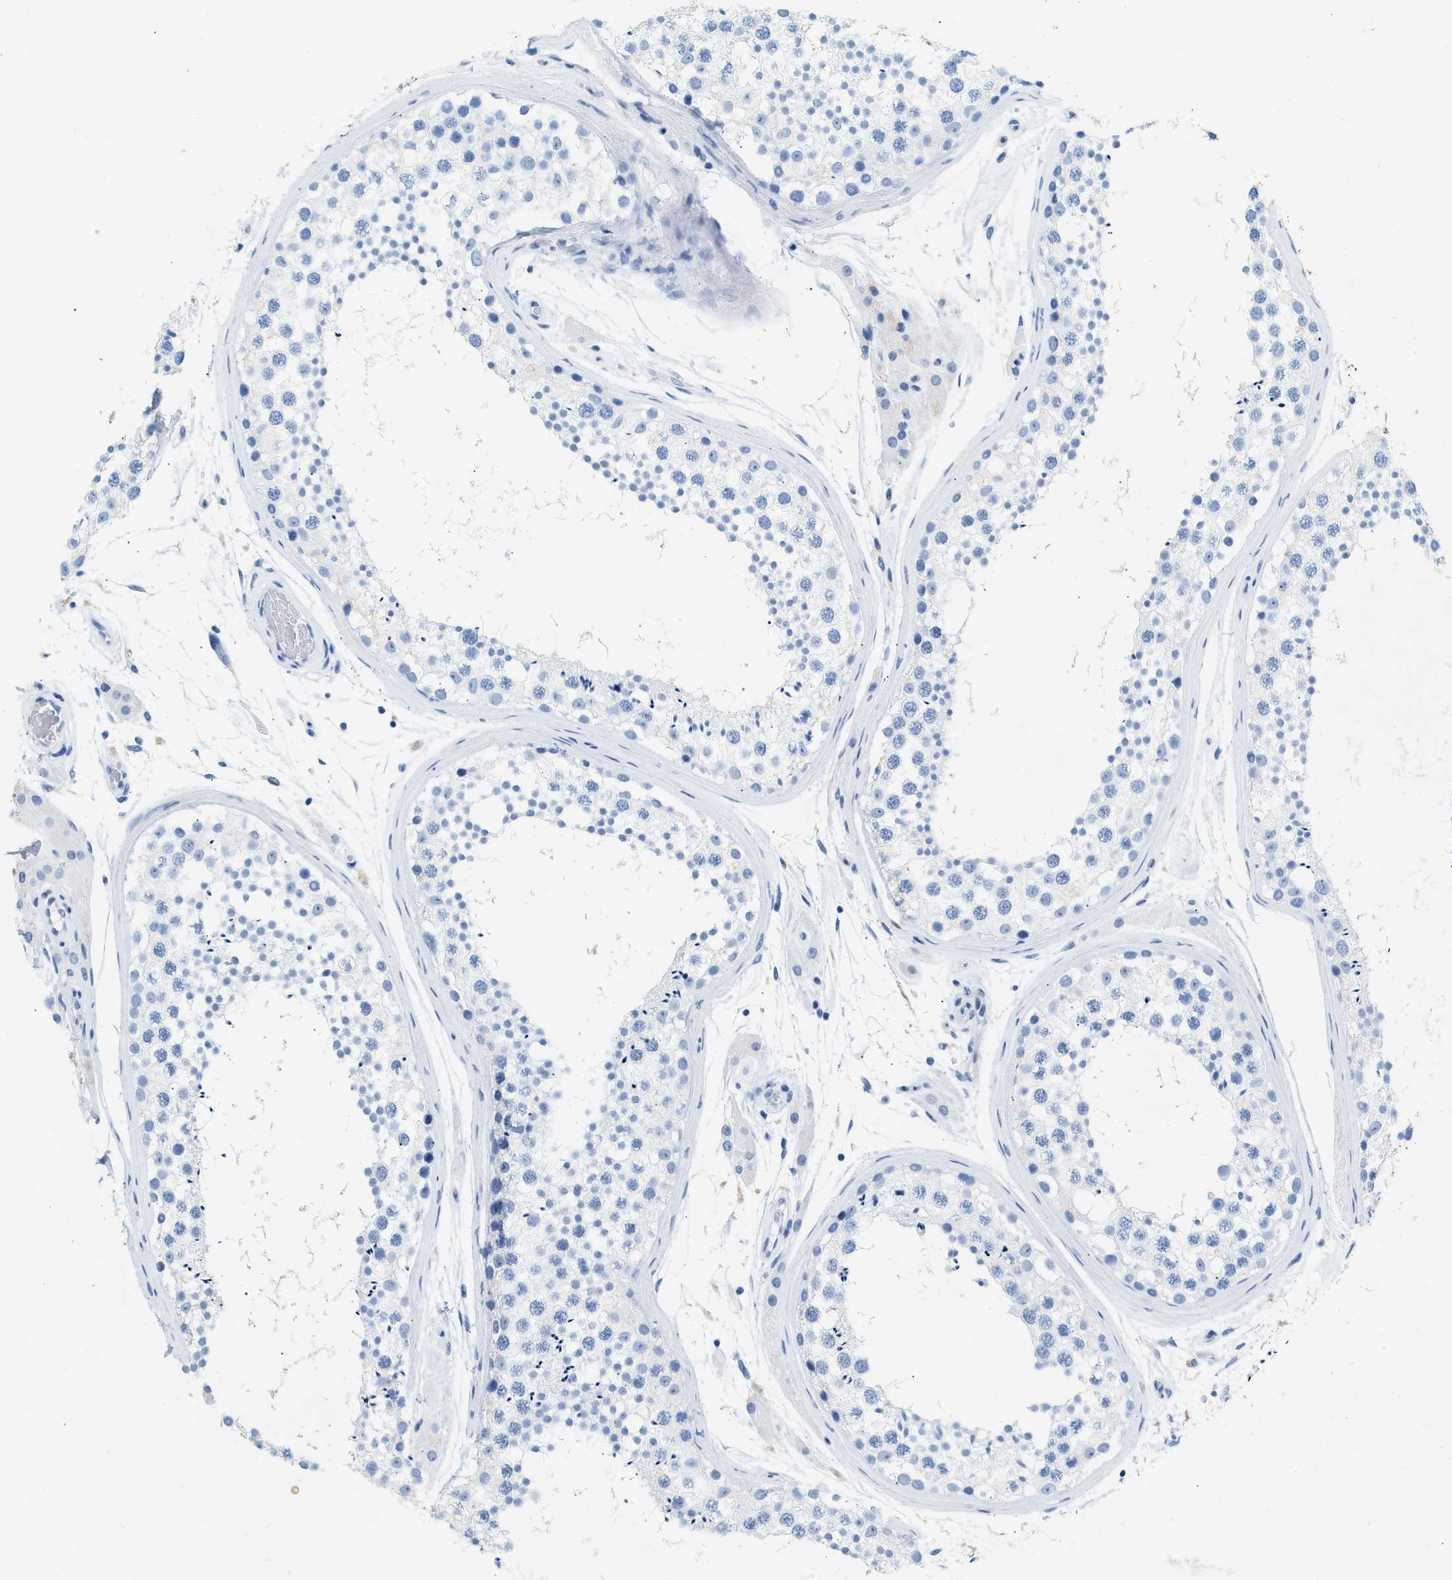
{"staining": {"intensity": "negative", "quantity": "none", "location": "none"}, "tissue": "testis", "cell_type": "Cells in seminiferous ducts", "image_type": "normal", "snomed": [{"axis": "morphology", "description": "Normal tissue, NOS"}, {"axis": "topography", "description": "Testis"}], "caption": "DAB (3,3'-diaminobenzidine) immunohistochemical staining of normal testis displays no significant positivity in cells in seminiferous ducts.", "gene": "HHATL", "patient": {"sex": "male", "age": 46}}